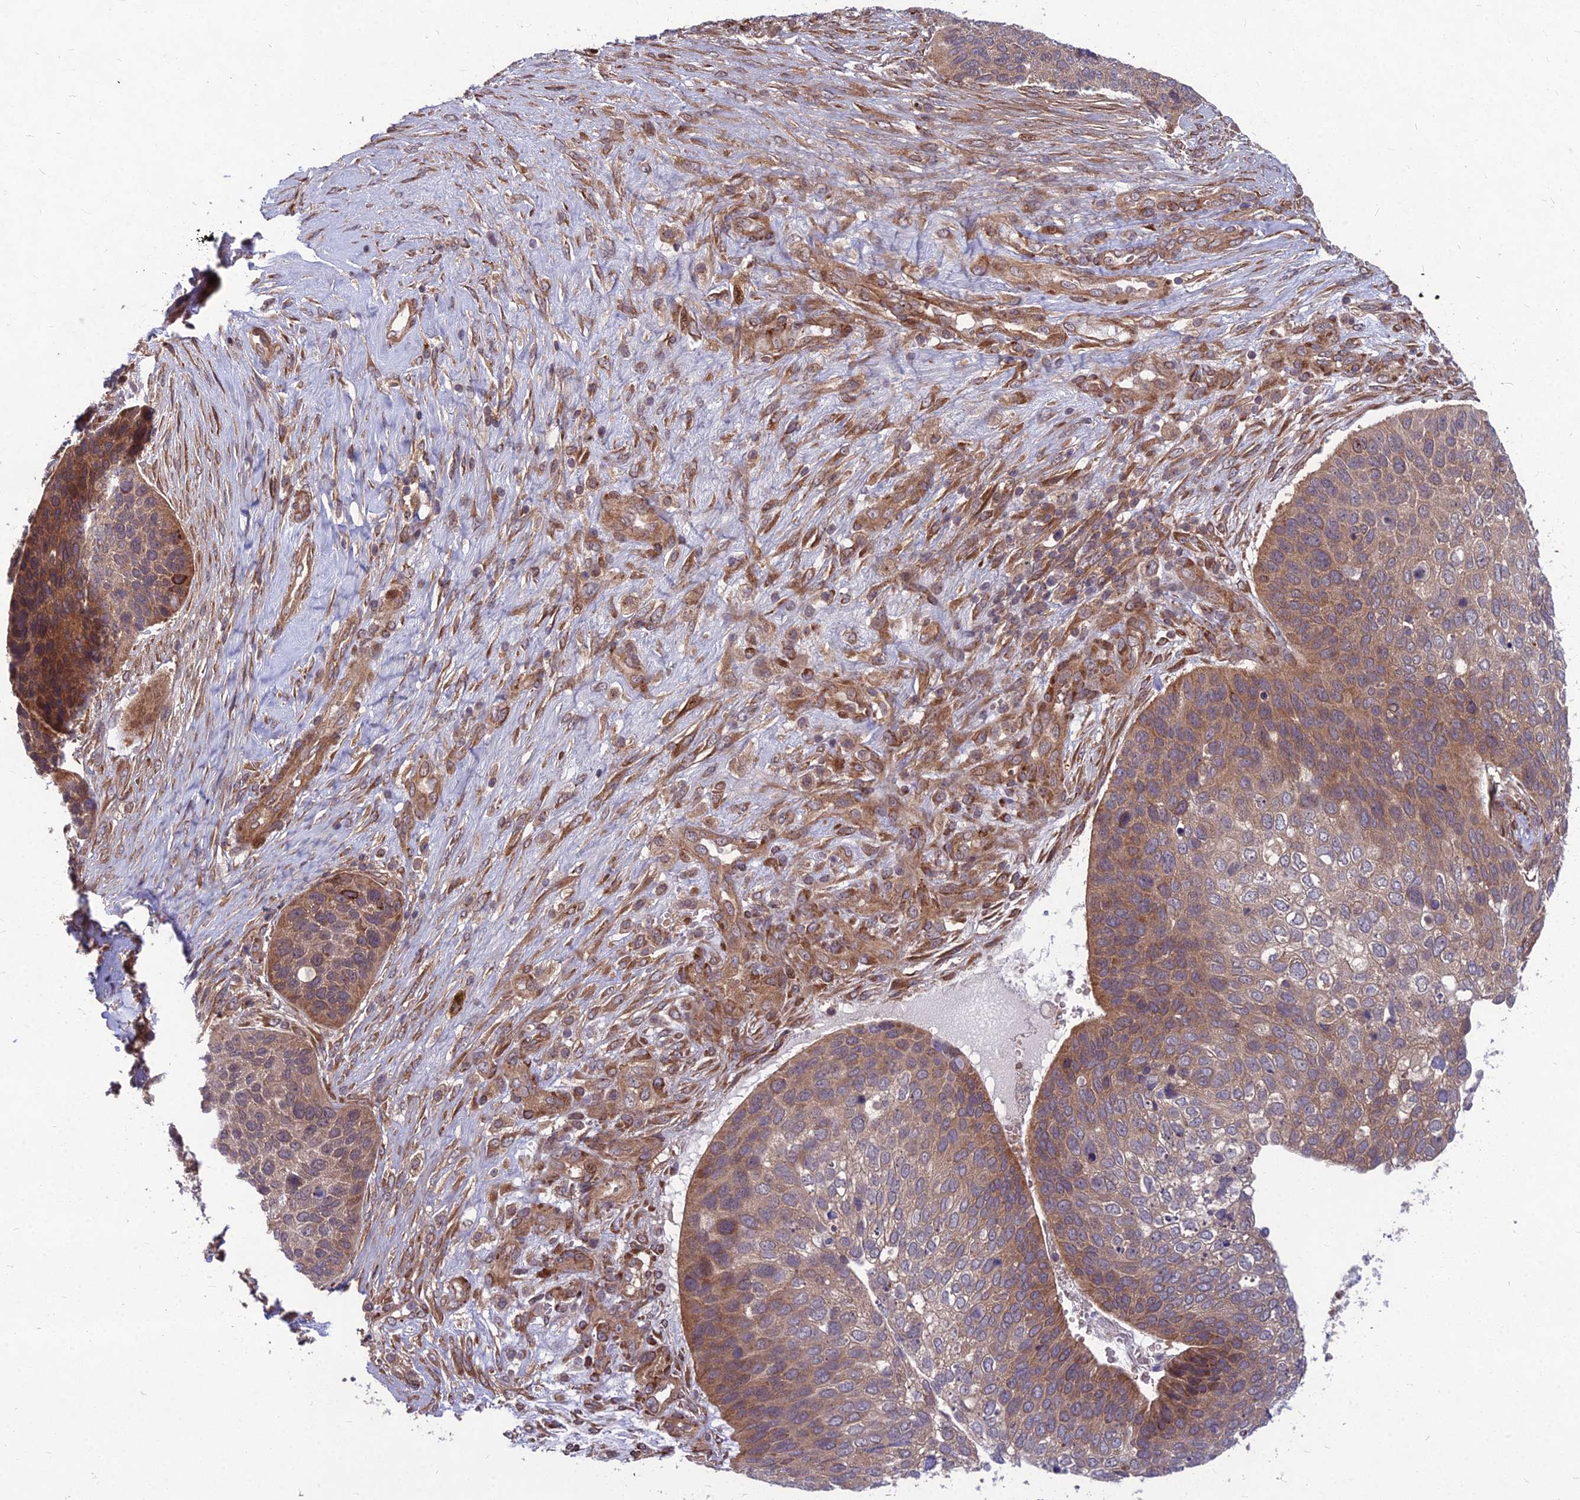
{"staining": {"intensity": "moderate", "quantity": "<25%", "location": "cytoplasmic/membranous"}, "tissue": "skin cancer", "cell_type": "Tumor cells", "image_type": "cancer", "snomed": [{"axis": "morphology", "description": "Basal cell carcinoma"}, {"axis": "topography", "description": "Skin"}], "caption": "The histopathology image shows a brown stain indicating the presence of a protein in the cytoplasmic/membranous of tumor cells in skin cancer (basal cell carcinoma).", "gene": "MFSD8", "patient": {"sex": "female", "age": 74}}